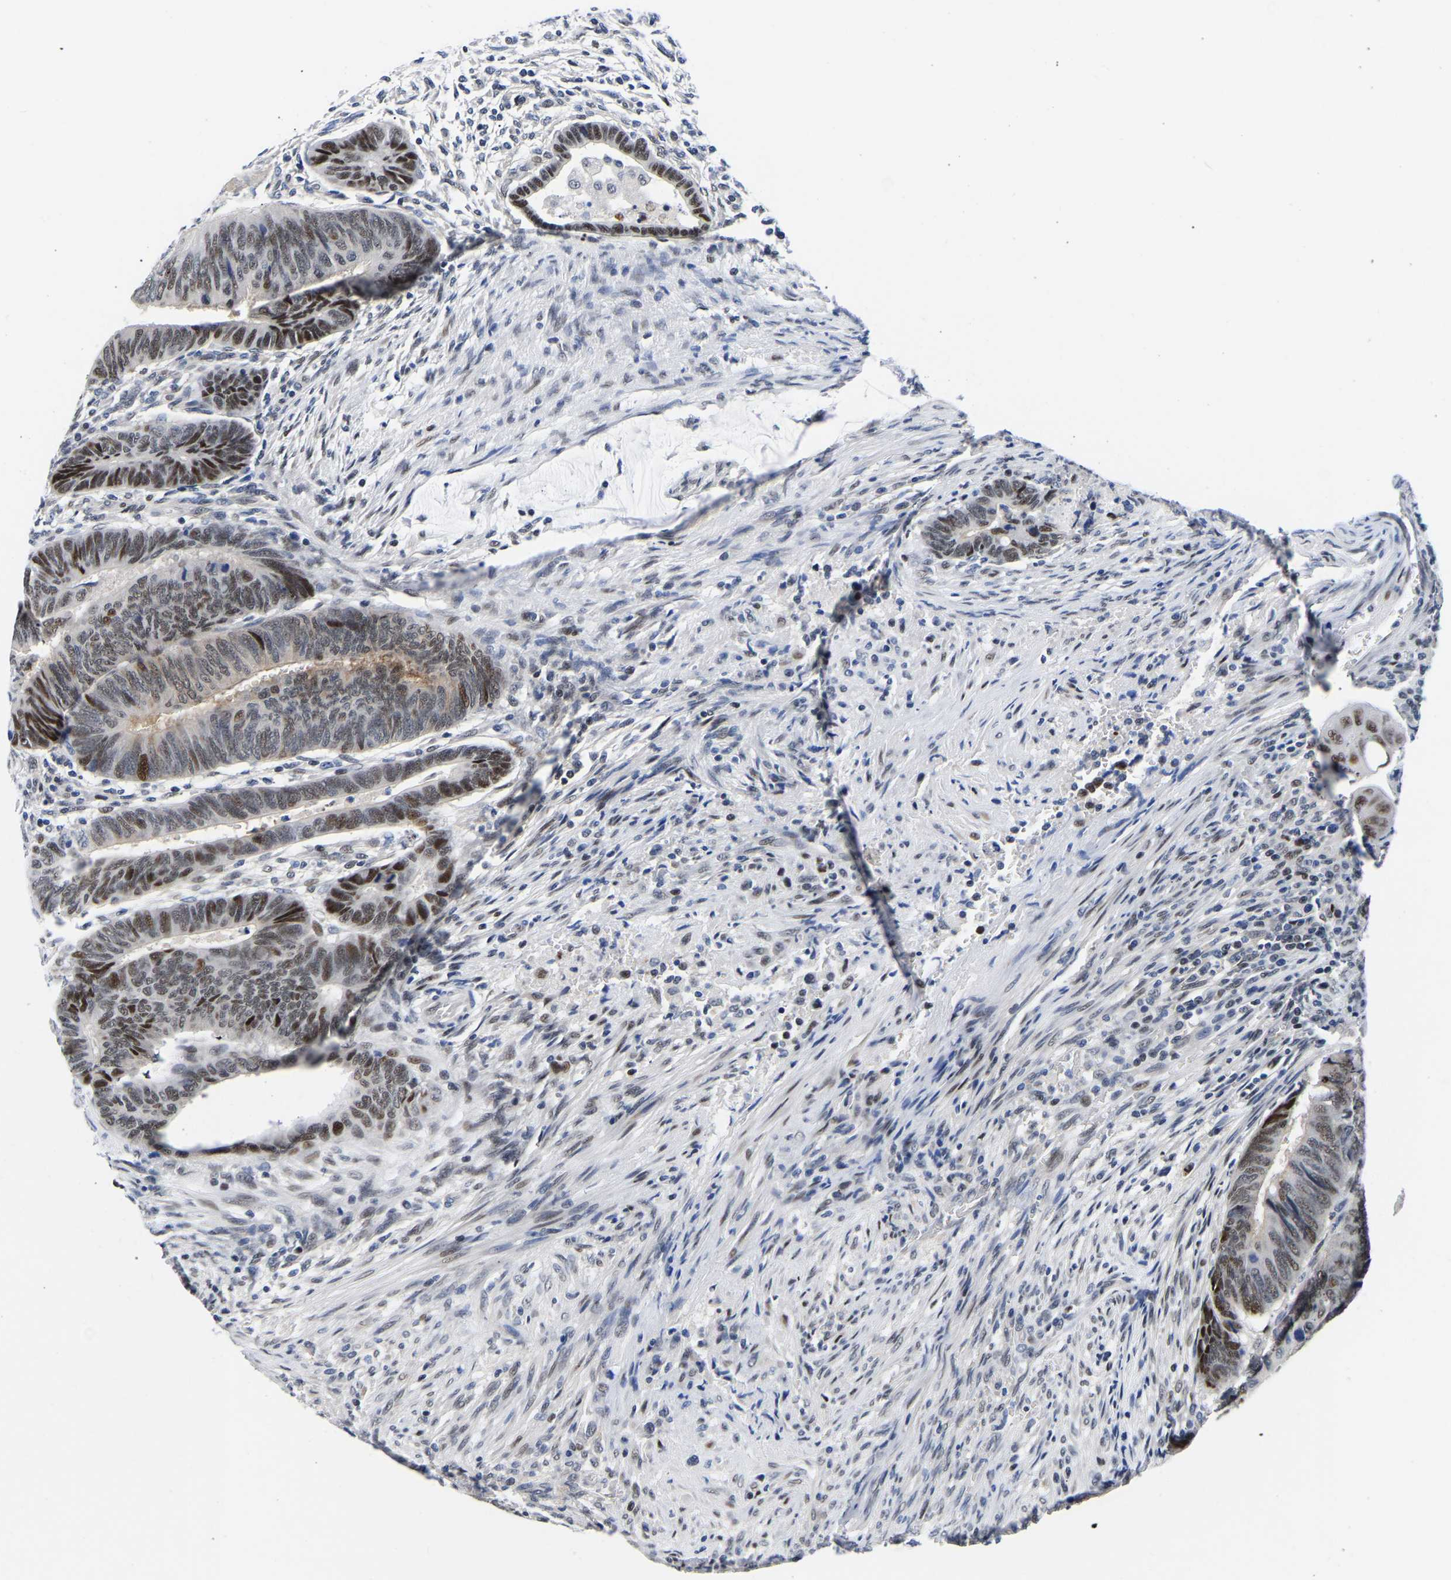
{"staining": {"intensity": "moderate", "quantity": "25%-75%", "location": "nuclear"}, "tissue": "colorectal cancer", "cell_type": "Tumor cells", "image_type": "cancer", "snomed": [{"axis": "morphology", "description": "Normal tissue, NOS"}, {"axis": "morphology", "description": "Adenocarcinoma, NOS"}, {"axis": "topography", "description": "Rectum"}, {"axis": "topography", "description": "Peripheral nerve tissue"}], "caption": "Colorectal adenocarcinoma was stained to show a protein in brown. There is medium levels of moderate nuclear staining in about 25%-75% of tumor cells. (Brightfield microscopy of DAB IHC at high magnification).", "gene": "PTRHD1", "patient": {"sex": "male", "age": 92}}